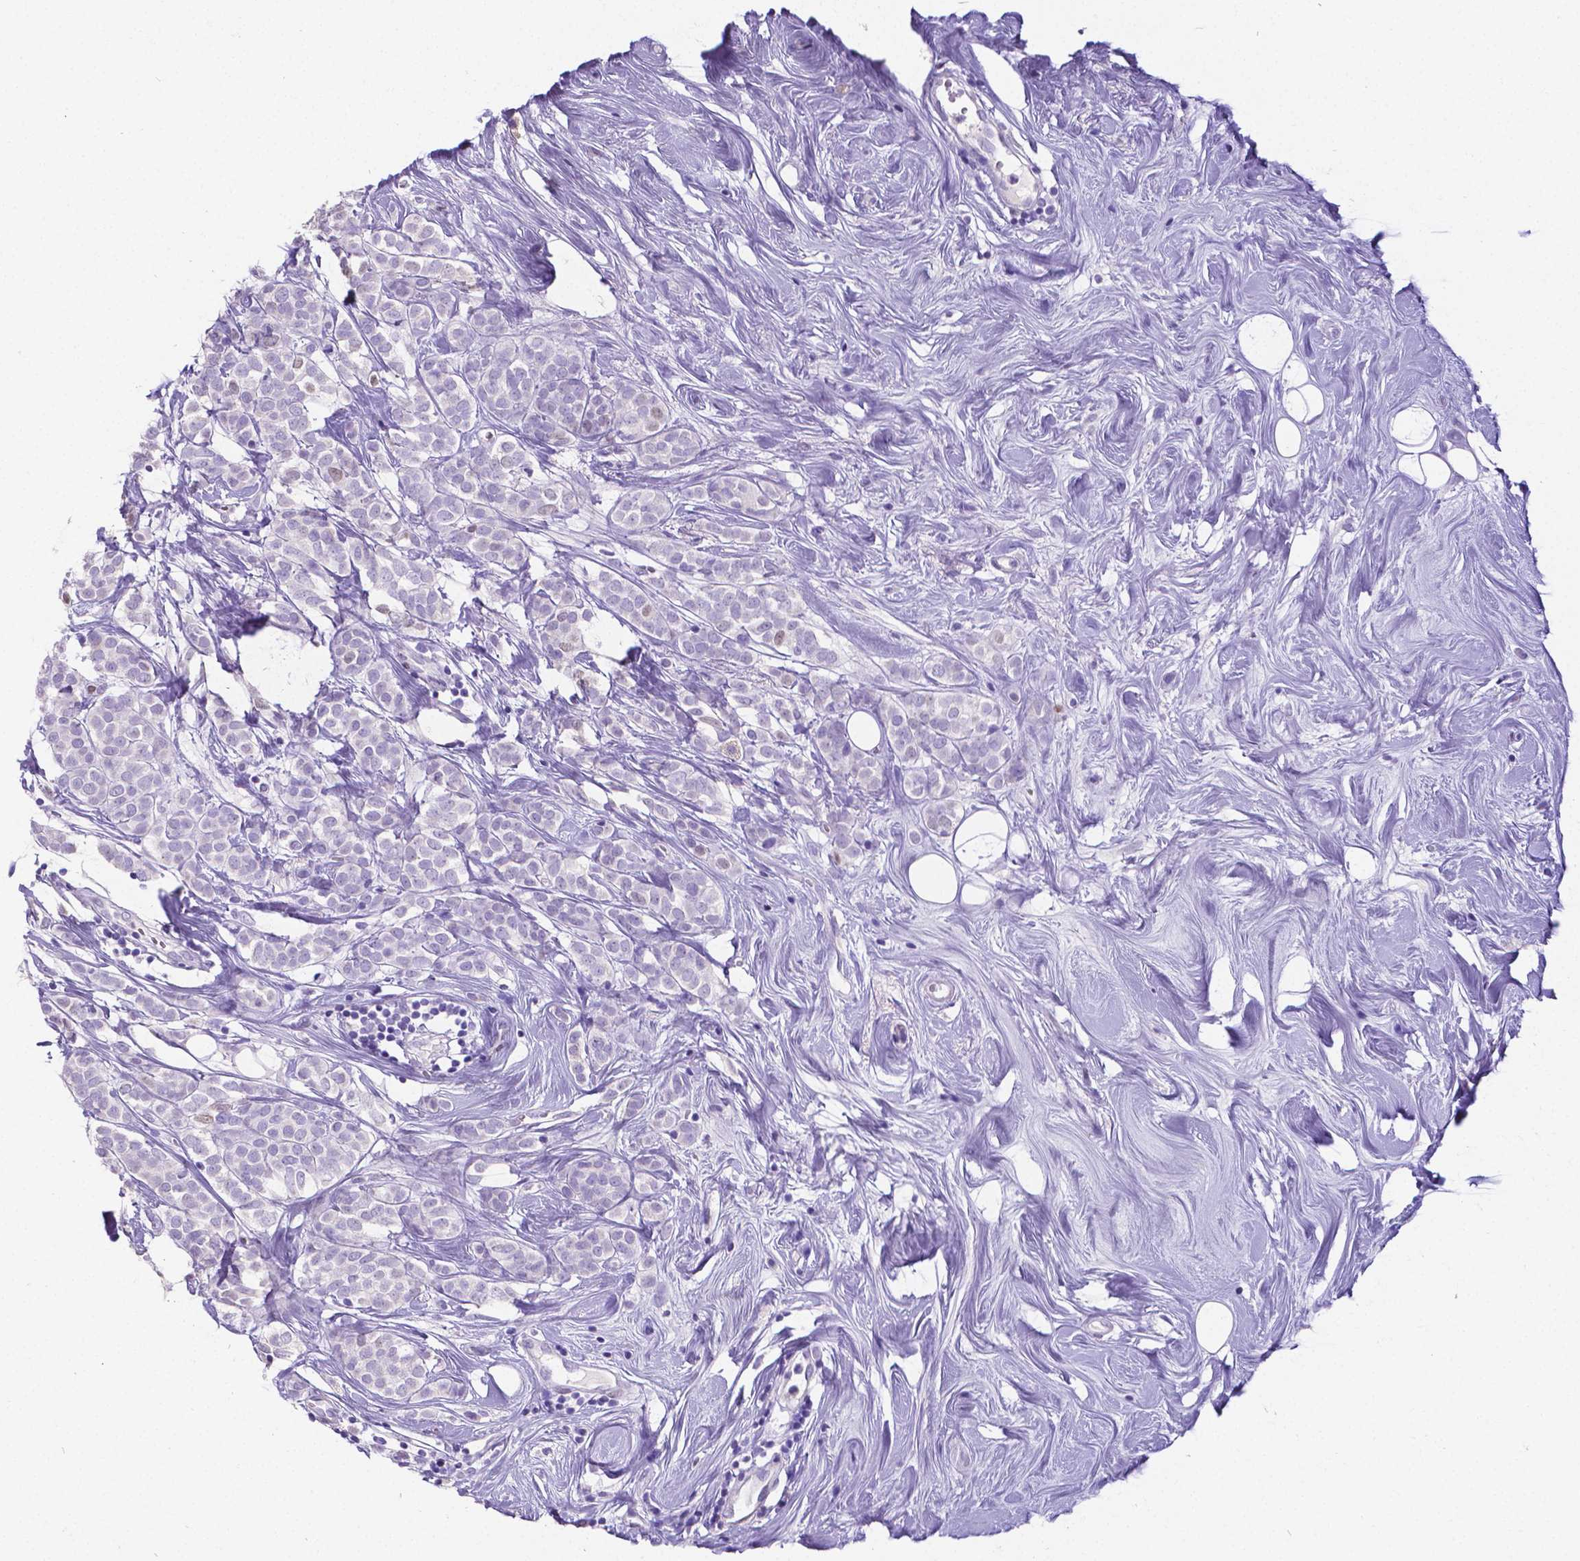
{"staining": {"intensity": "negative", "quantity": "none", "location": "none"}, "tissue": "breast cancer", "cell_type": "Tumor cells", "image_type": "cancer", "snomed": [{"axis": "morphology", "description": "Lobular carcinoma"}, {"axis": "topography", "description": "Breast"}], "caption": "Tumor cells show no significant positivity in lobular carcinoma (breast). (Brightfield microscopy of DAB (3,3'-diaminobenzidine) immunohistochemistry at high magnification).", "gene": "SATB2", "patient": {"sex": "female", "age": 49}}